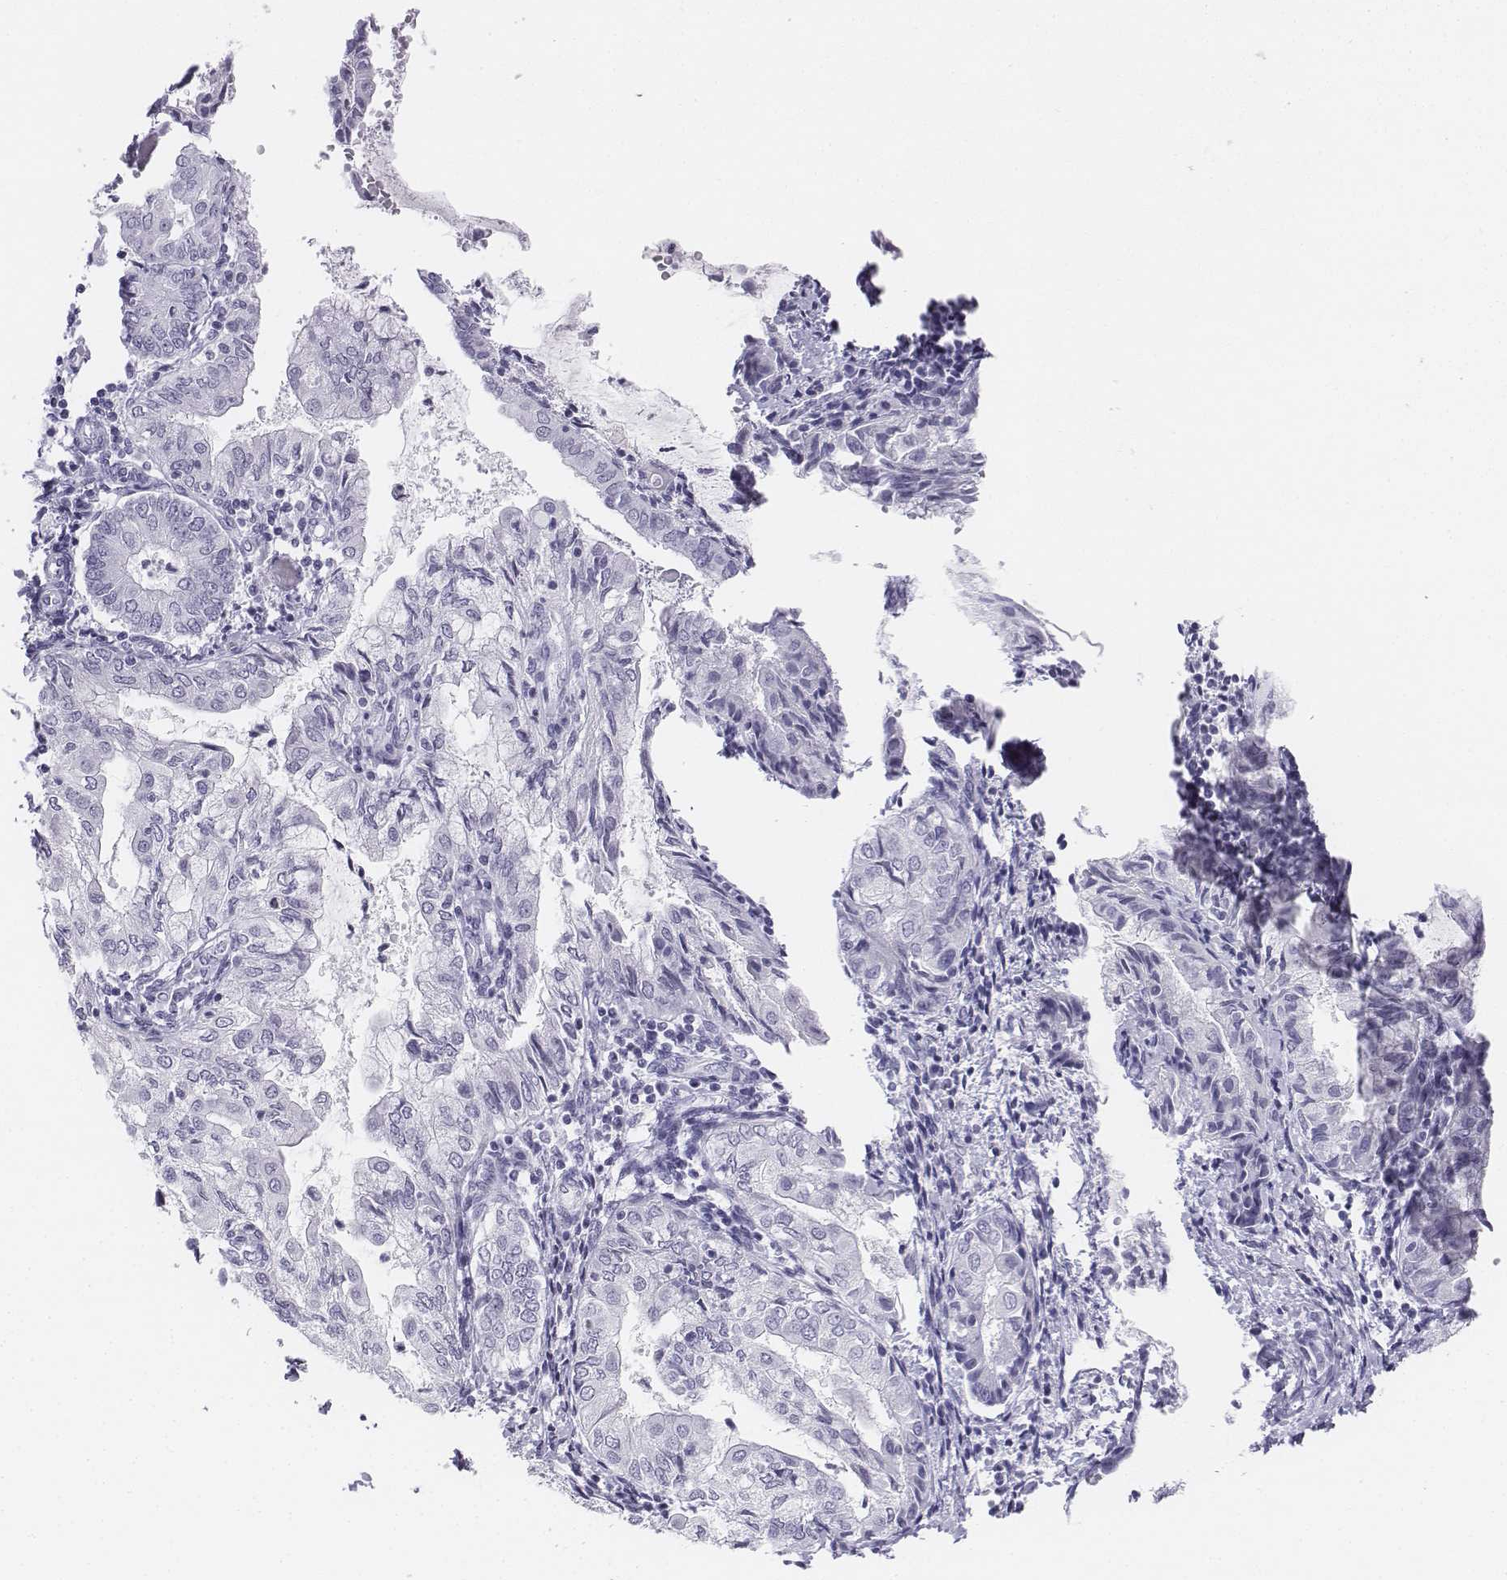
{"staining": {"intensity": "negative", "quantity": "none", "location": "none"}, "tissue": "endometrial cancer", "cell_type": "Tumor cells", "image_type": "cancer", "snomed": [{"axis": "morphology", "description": "Adenocarcinoma, NOS"}, {"axis": "topography", "description": "Endometrium"}], "caption": "Endometrial adenocarcinoma was stained to show a protein in brown. There is no significant positivity in tumor cells. (Stains: DAB immunohistochemistry (IHC) with hematoxylin counter stain, Microscopy: brightfield microscopy at high magnification).", "gene": "UCN2", "patient": {"sex": "female", "age": 68}}